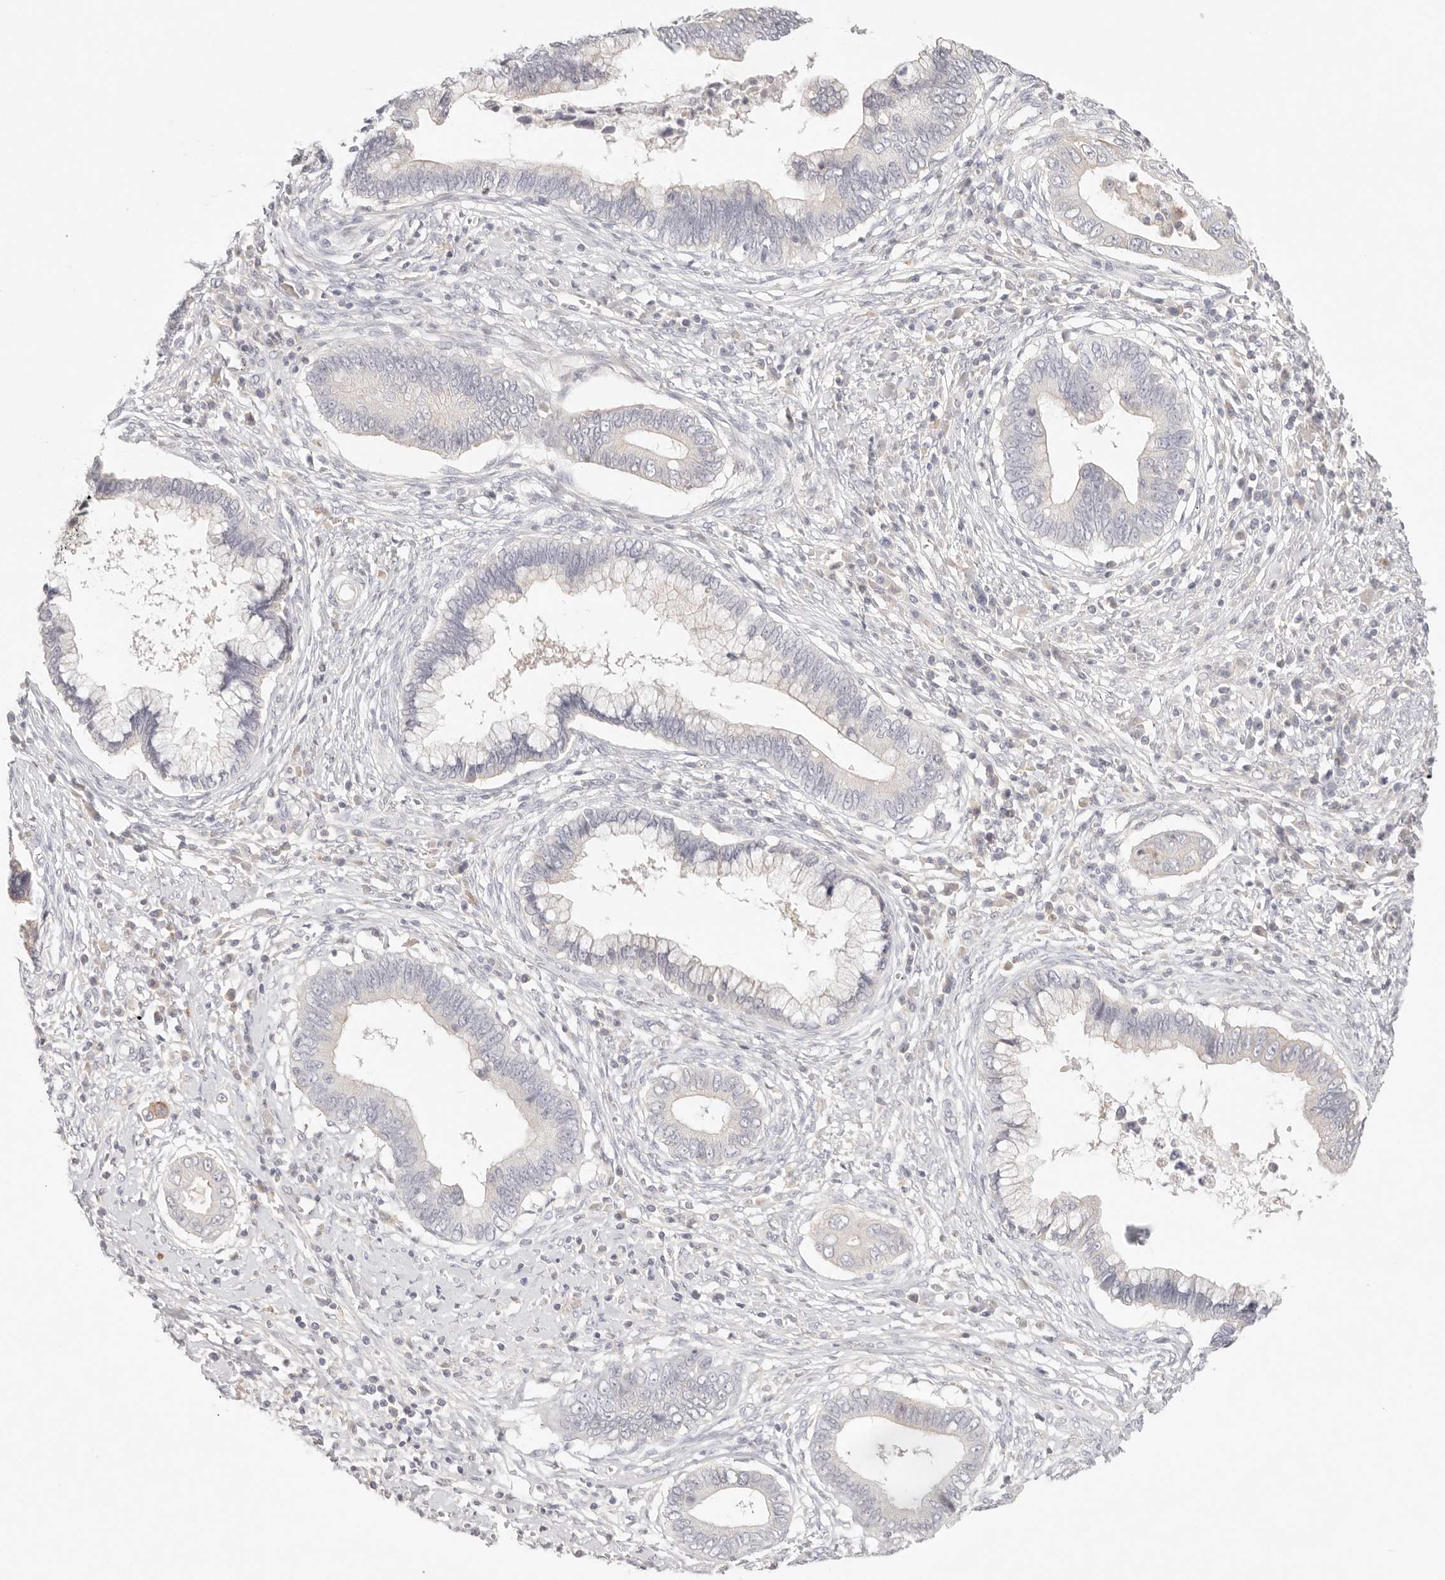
{"staining": {"intensity": "negative", "quantity": "none", "location": "none"}, "tissue": "cervical cancer", "cell_type": "Tumor cells", "image_type": "cancer", "snomed": [{"axis": "morphology", "description": "Adenocarcinoma, NOS"}, {"axis": "topography", "description": "Cervix"}], "caption": "The micrograph exhibits no significant positivity in tumor cells of cervical cancer (adenocarcinoma).", "gene": "CEP120", "patient": {"sex": "female", "age": 44}}